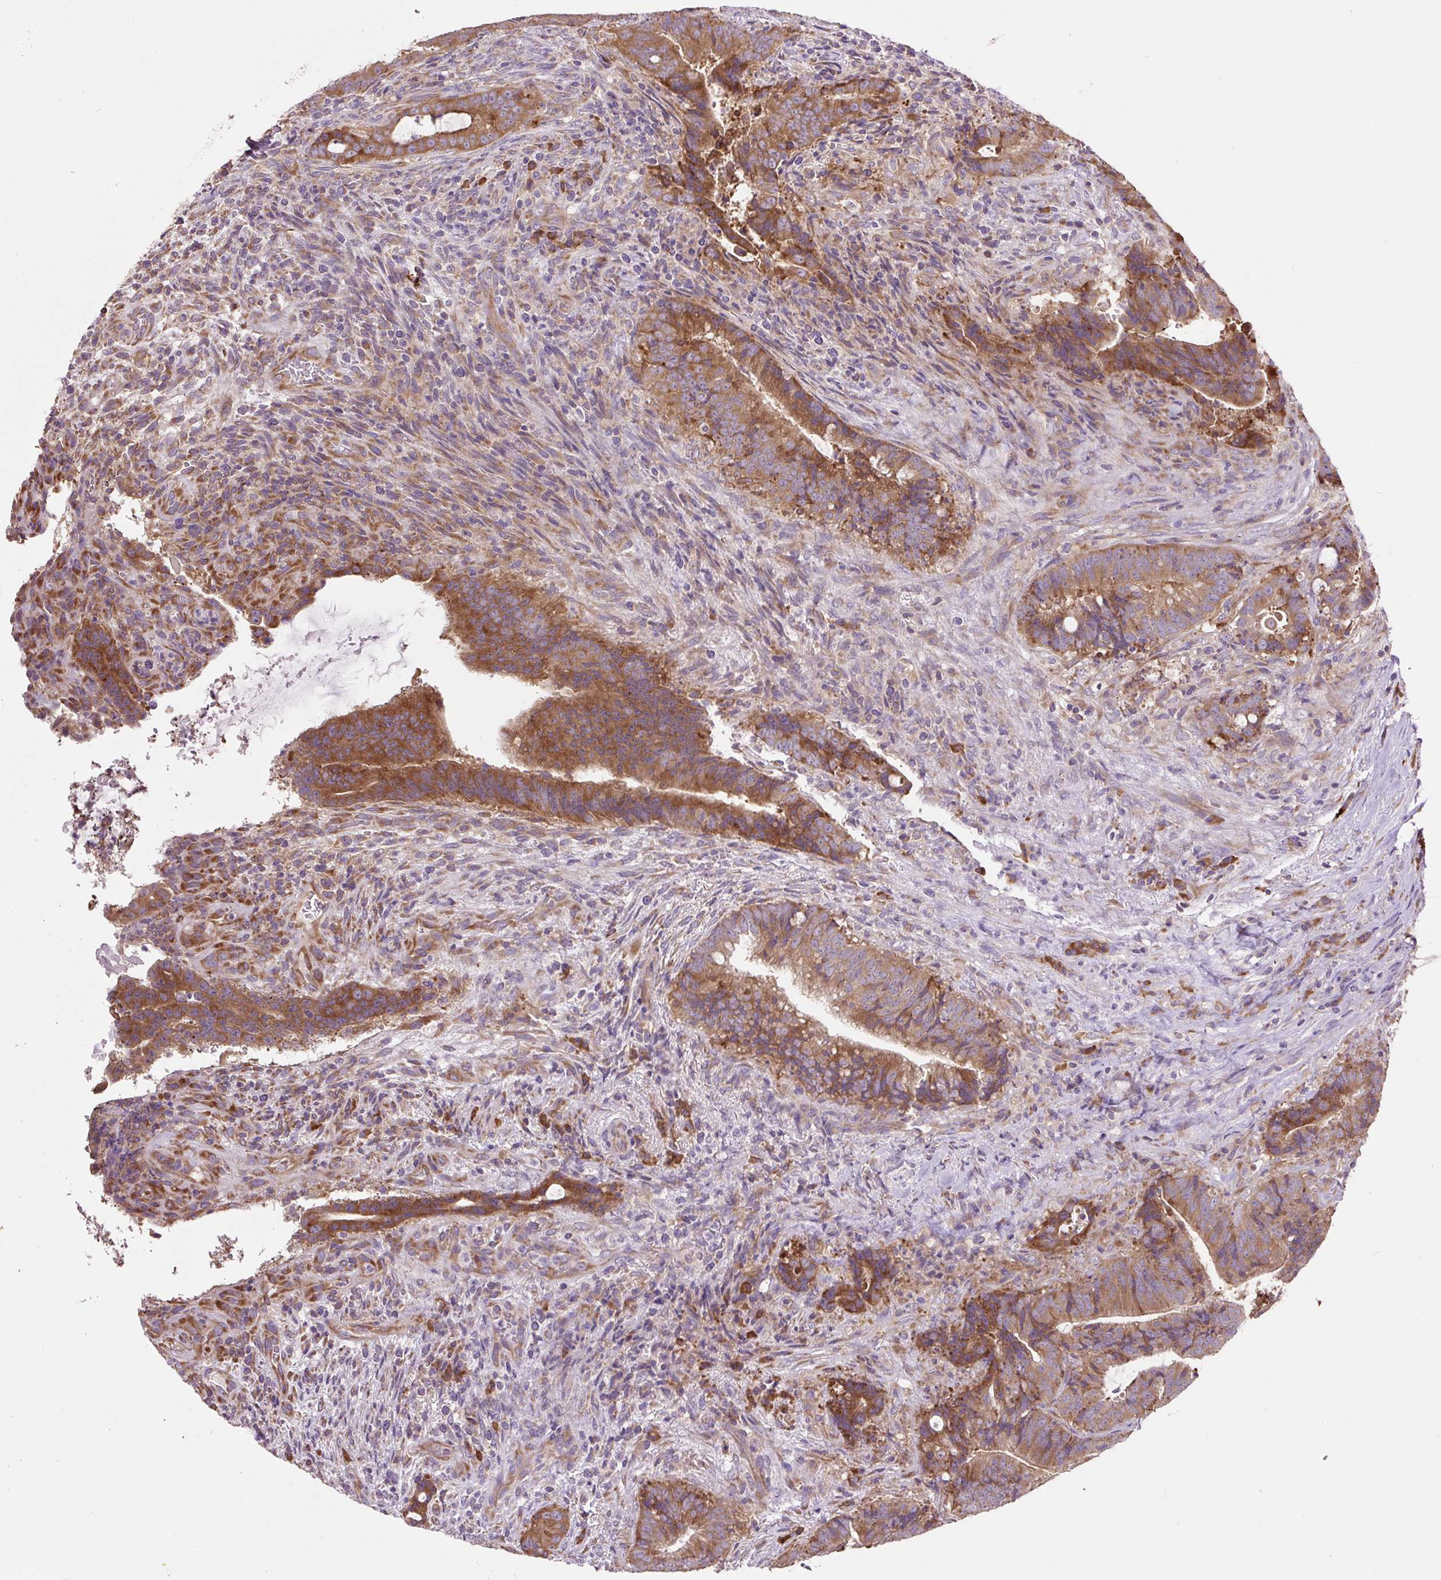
{"staining": {"intensity": "moderate", "quantity": ">75%", "location": "cytoplasmic/membranous"}, "tissue": "colorectal cancer", "cell_type": "Tumor cells", "image_type": "cancer", "snomed": [{"axis": "morphology", "description": "Adenocarcinoma, NOS"}, {"axis": "topography", "description": "Colon"}], "caption": "Immunohistochemistry (IHC) (DAB) staining of colorectal cancer displays moderate cytoplasmic/membranous protein expression in about >75% of tumor cells.", "gene": "RPS23", "patient": {"sex": "female", "age": 43}}